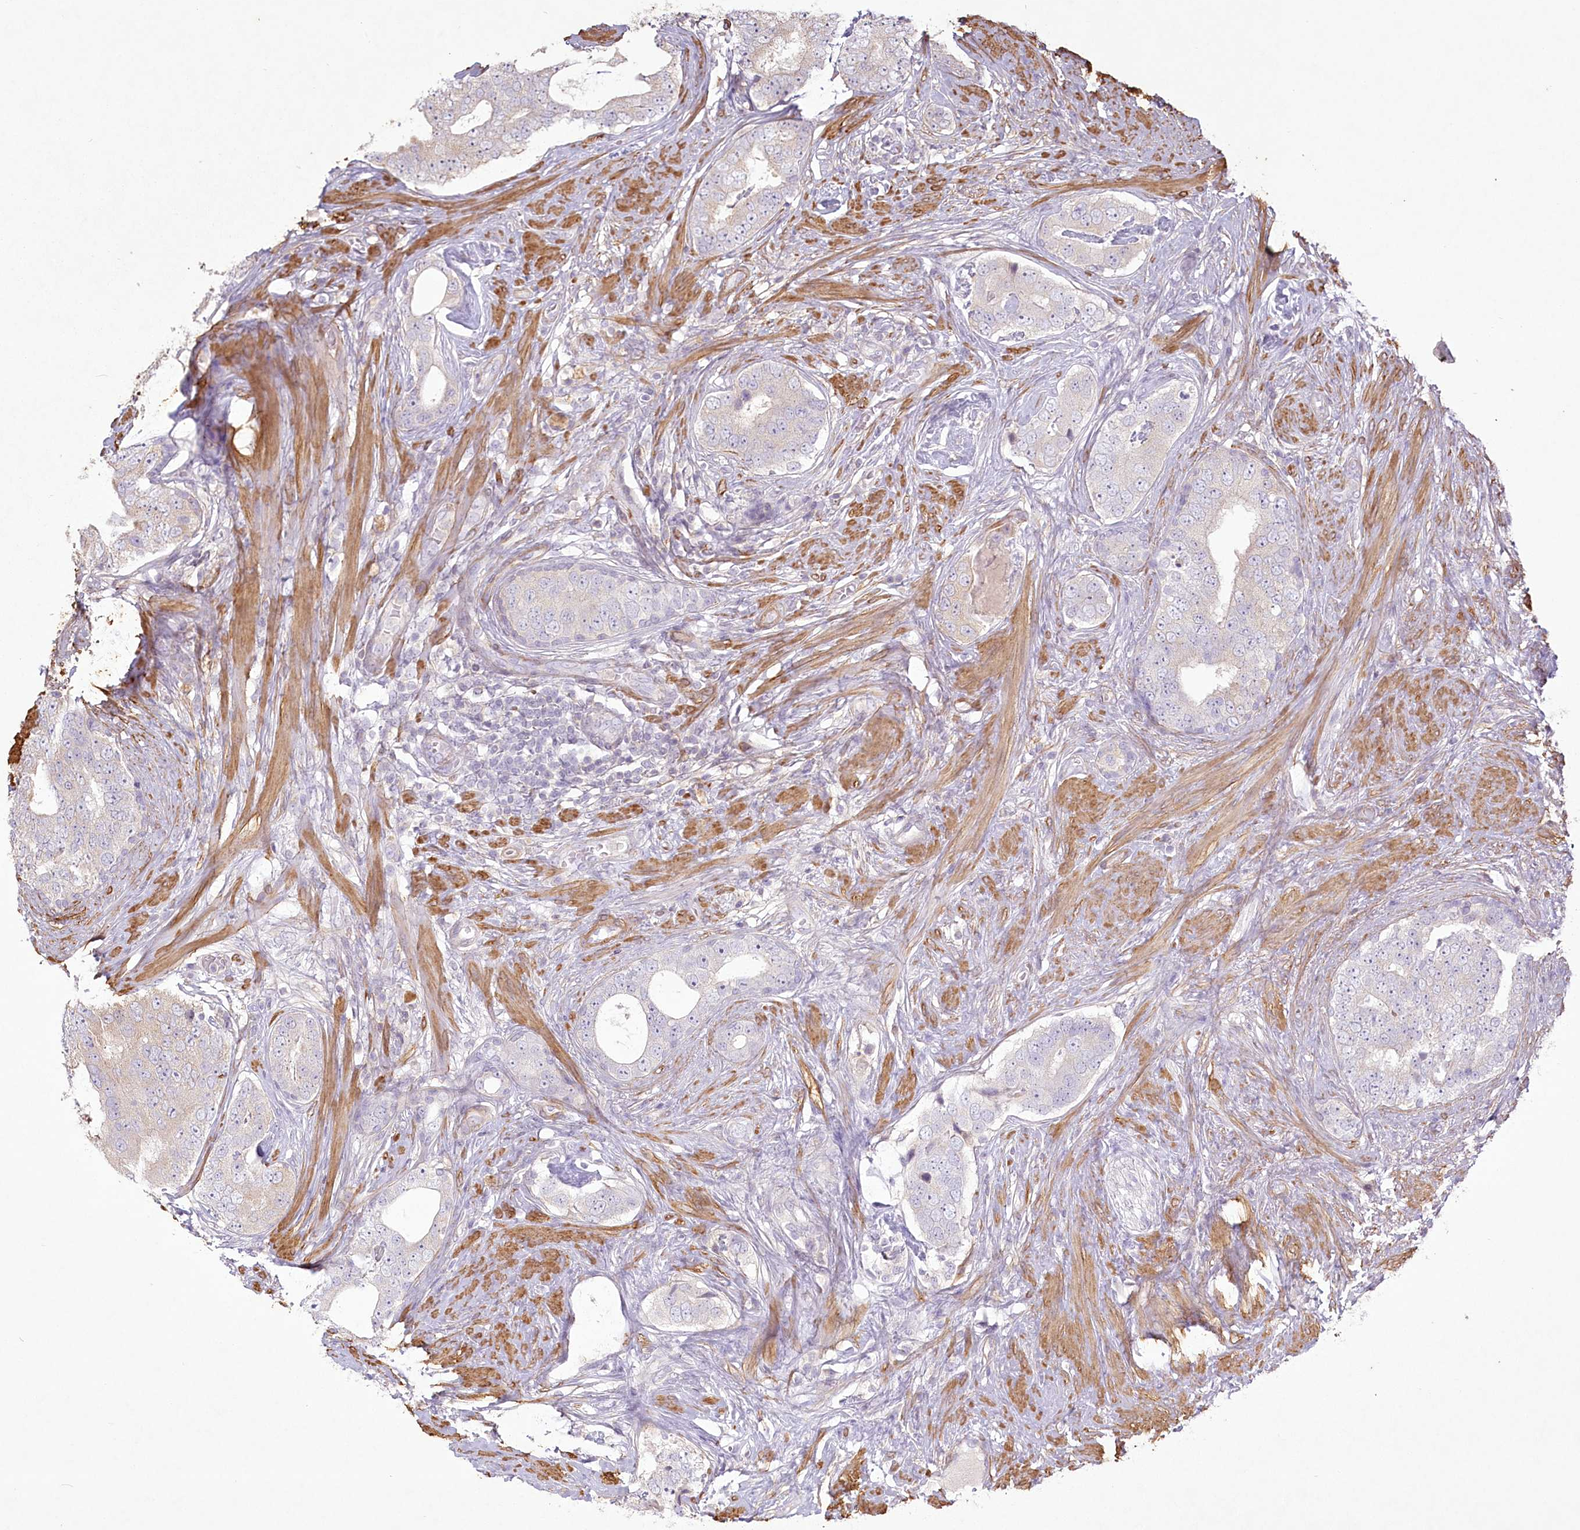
{"staining": {"intensity": "negative", "quantity": "none", "location": "none"}, "tissue": "prostate cancer", "cell_type": "Tumor cells", "image_type": "cancer", "snomed": [{"axis": "morphology", "description": "Adenocarcinoma, High grade"}, {"axis": "topography", "description": "Prostate"}], "caption": "Human prostate cancer (high-grade adenocarcinoma) stained for a protein using immunohistochemistry (IHC) demonstrates no positivity in tumor cells.", "gene": "INPP4B", "patient": {"sex": "male", "age": 56}}